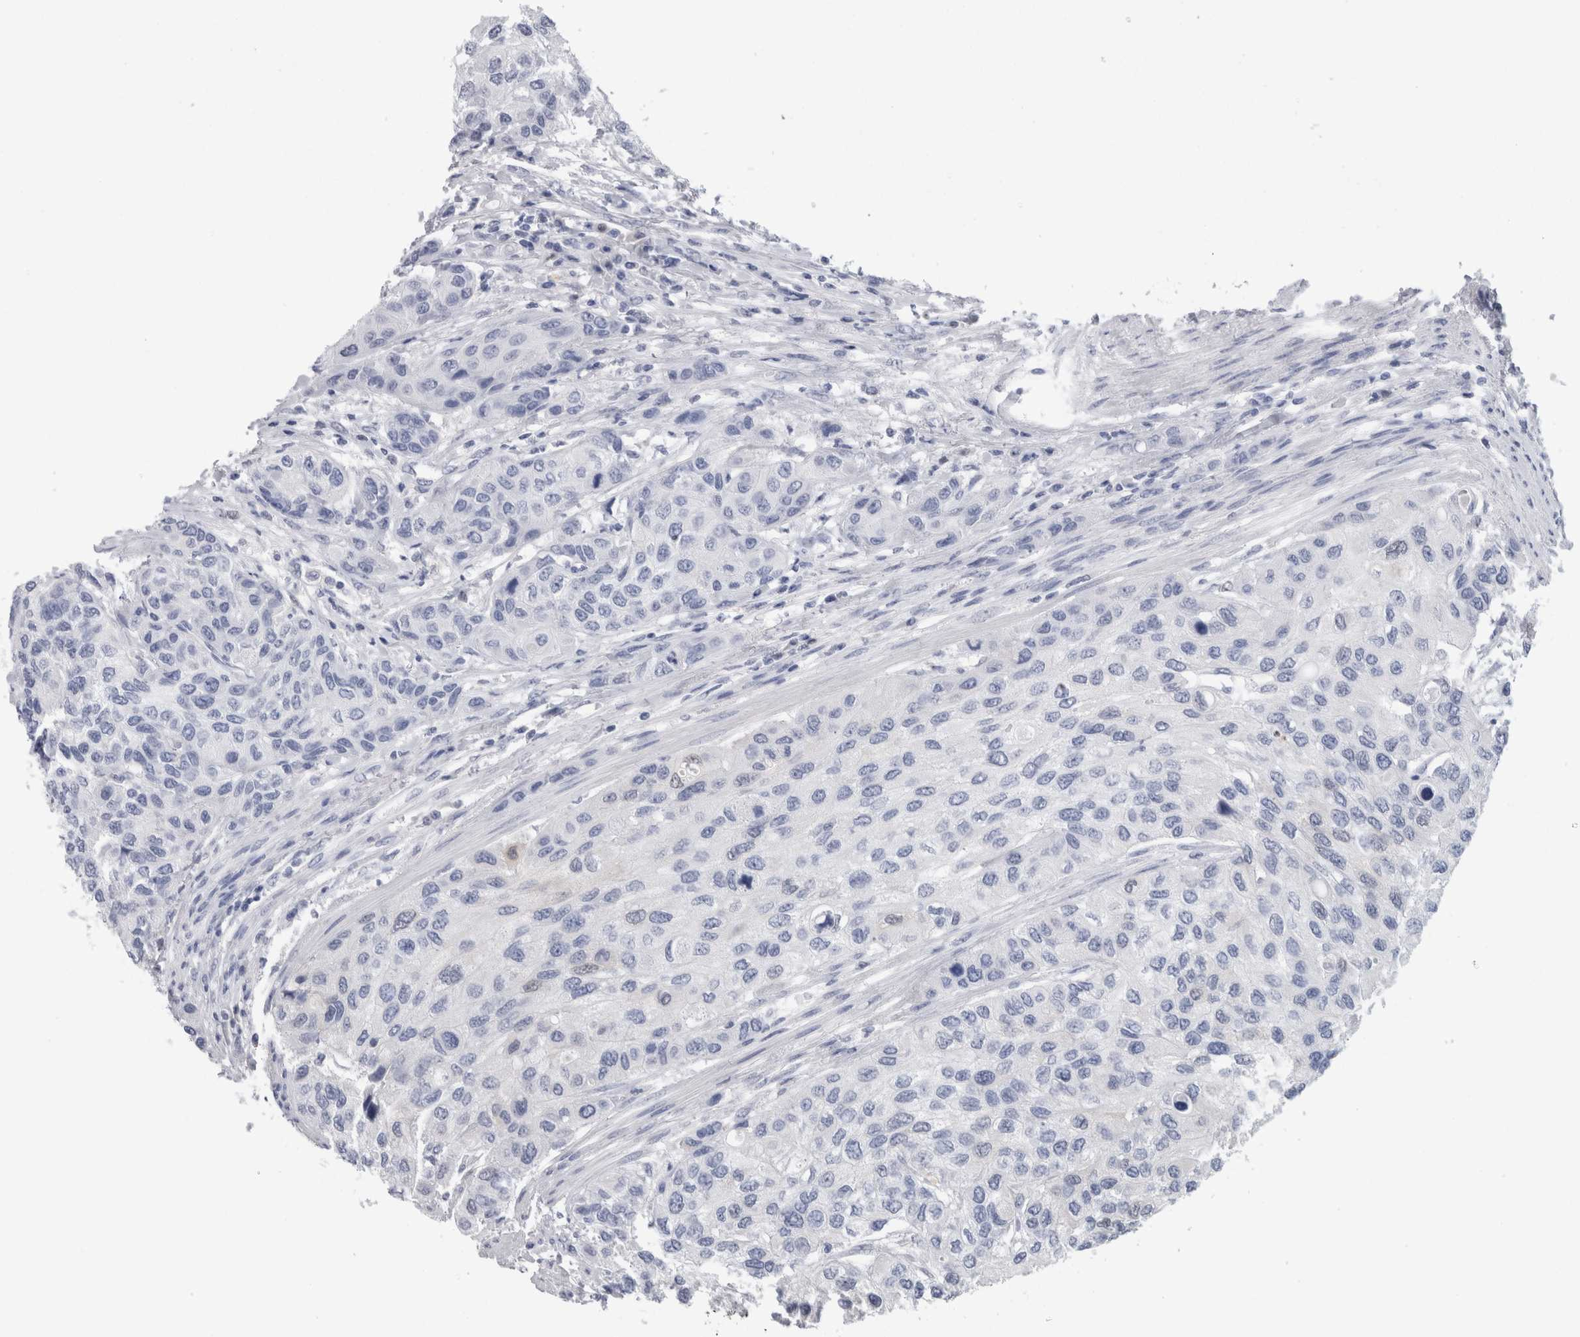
{"staining": {"intensity": "negative", "quantity": "none", "location": "none"}, "tissue": "urothelial cancer", "cell_type": "Tumor cells", "image_type": "cancer", "snomed": [{"axis": "morphology", "description": "Urothelial carcinoma, High grade"}, {"axis": "topography", "description": "Urinary bladder"}], "caption": "Immunohistochemical staining of human urothelial cancer displays no significant staining in tumor cells. (Brightfield microscopy of DAB (3,3'-diaminobenzidine) immunohistochemistry at high magnification).", "gene": "CA8", "patient": {"sex": "female", "age": 56}}